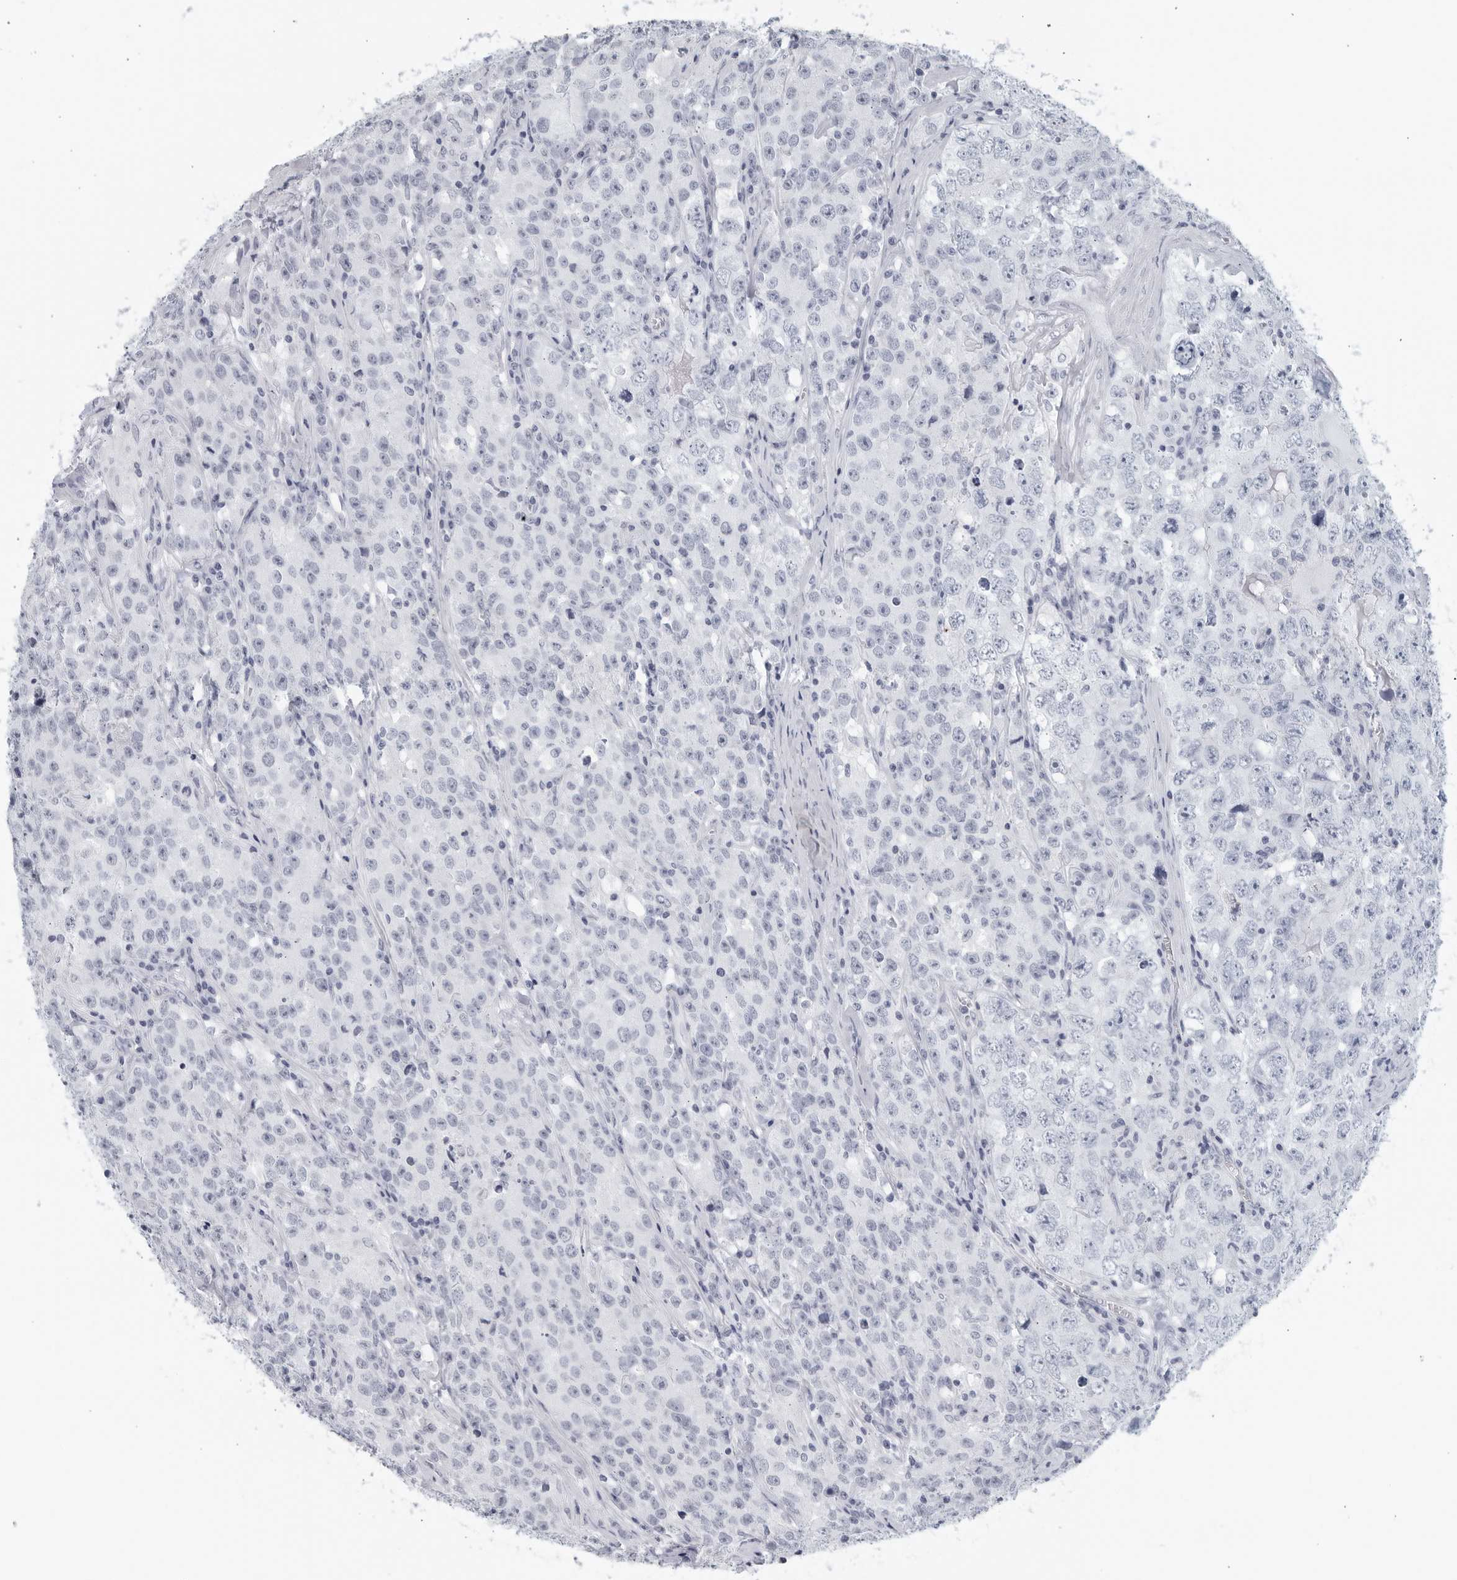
{"staining": {"intensity": "negative", "quantity": "none", "location": "none"}, "tissue": "testis cancer", "cell_type": "Tumor cells", "image_type": "cancer", "snomed": [{"axis": "morphology", "description": "Seminoma, NOS"}, {"axis": "morphology", "description": "Carcinoma, Embryonal, NOS"}, {"axis": "topography", "description": "Testis"}], "caption": "Testis cancer was stained to show a protein in brown. There is no significant positivity in tumor cells. The staining was performed using DAB to visualize the protein expression in brown, while the nuclei were stained in blue with hematoxylin (Magnification: 20x).", "gene": "KLK7", "patient": {"sex": "male", "age": 43}}